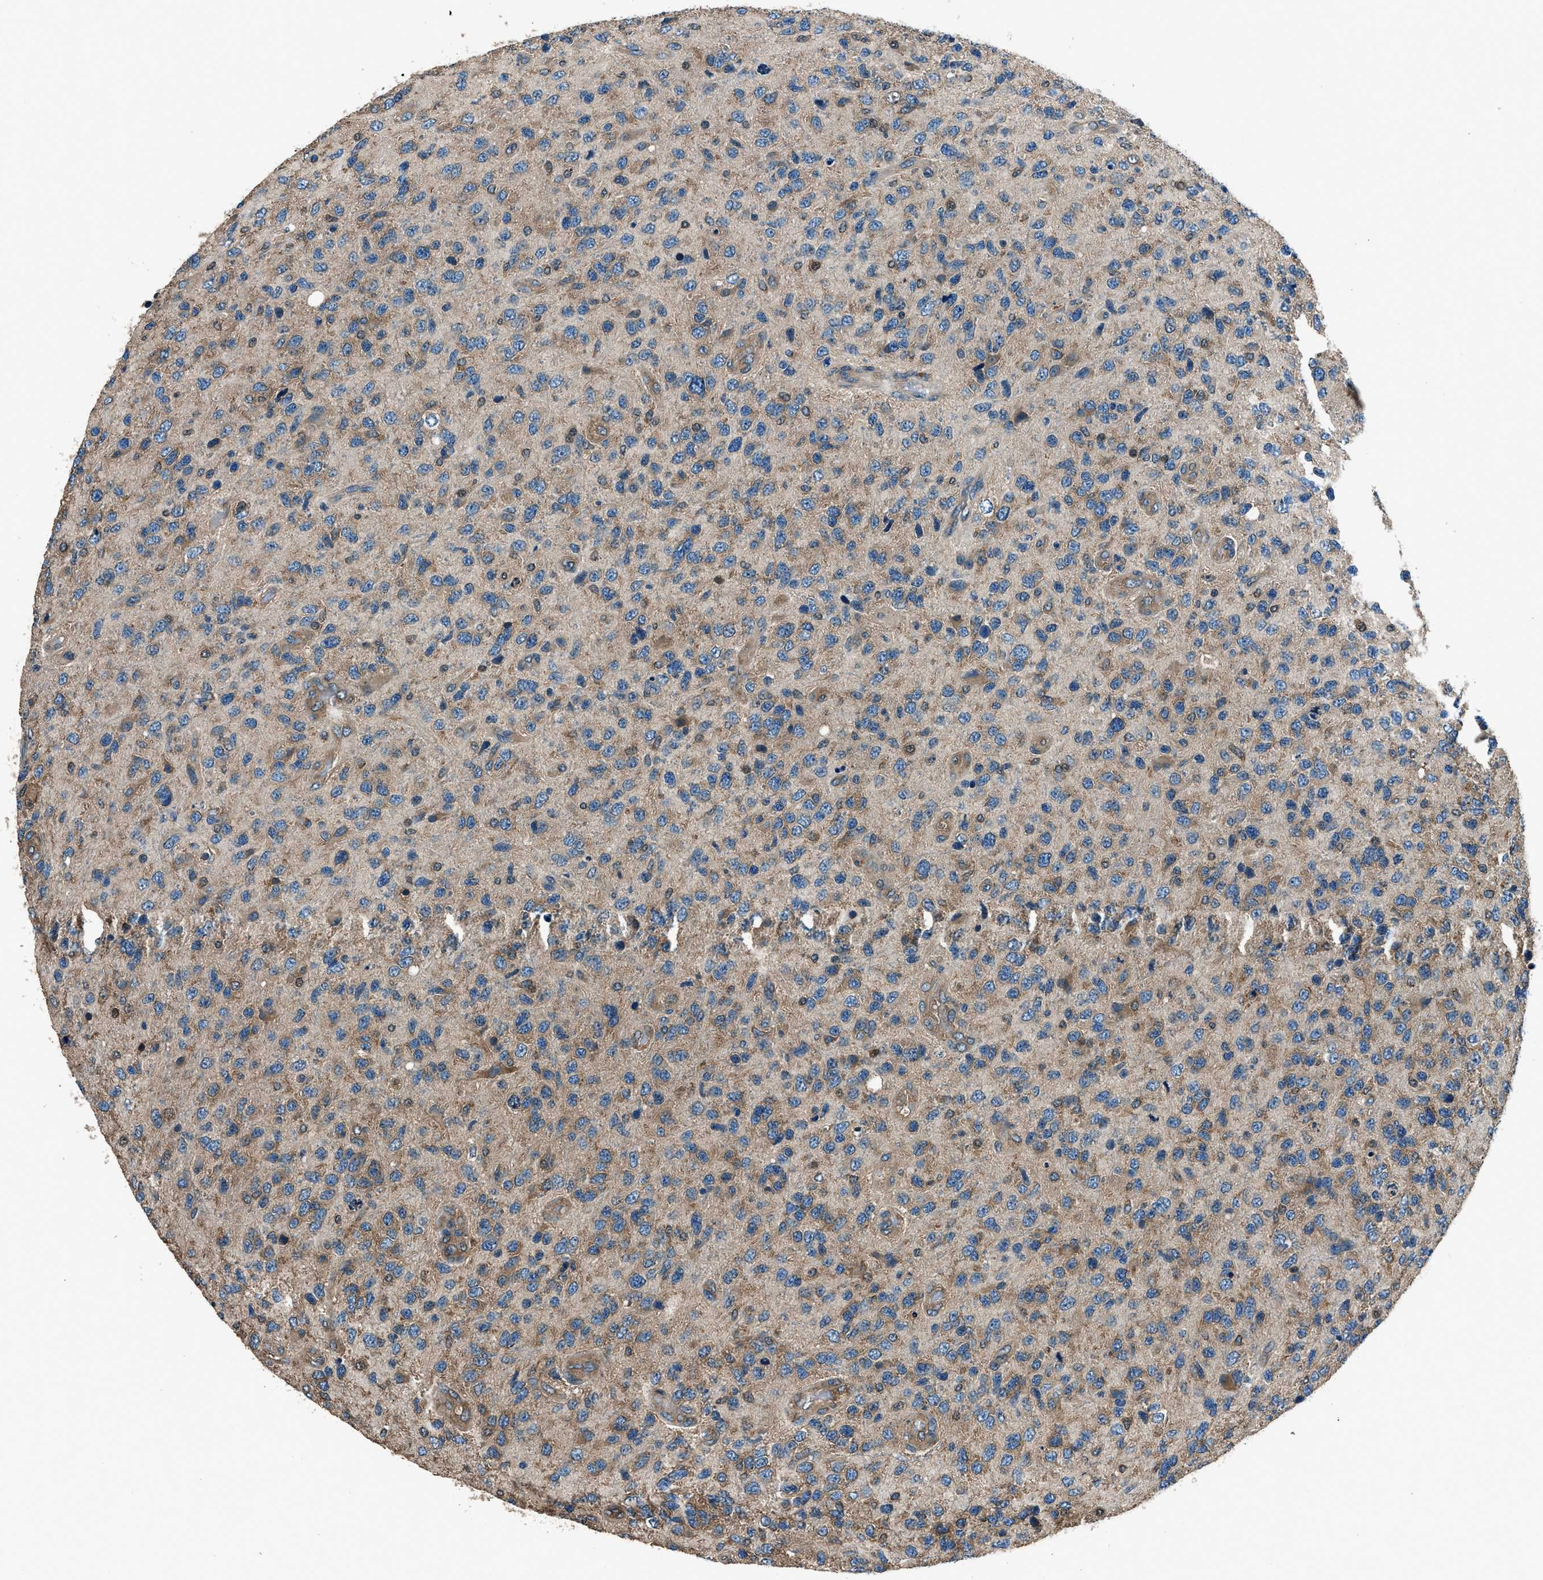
{"staining": {"intensity": "moderate", "quantity": "25%-75%", "location": "cytoplasmic/membranous"}, "tissue": "glioma", "cell_type": "Tumor cells", "image_type": "cancer", "snomed": [{"axis": "morphology", "description": "Glioma, malignant, High grade"}, {"axis": "topography", "description": "Brain"}], "caption": "Malignant glioma (high-grade) stained with a protein marker displays moderate staining in tumor cells.", "gene": "ARFGAP2", "patient": {"sex": "female", "age": 58}}